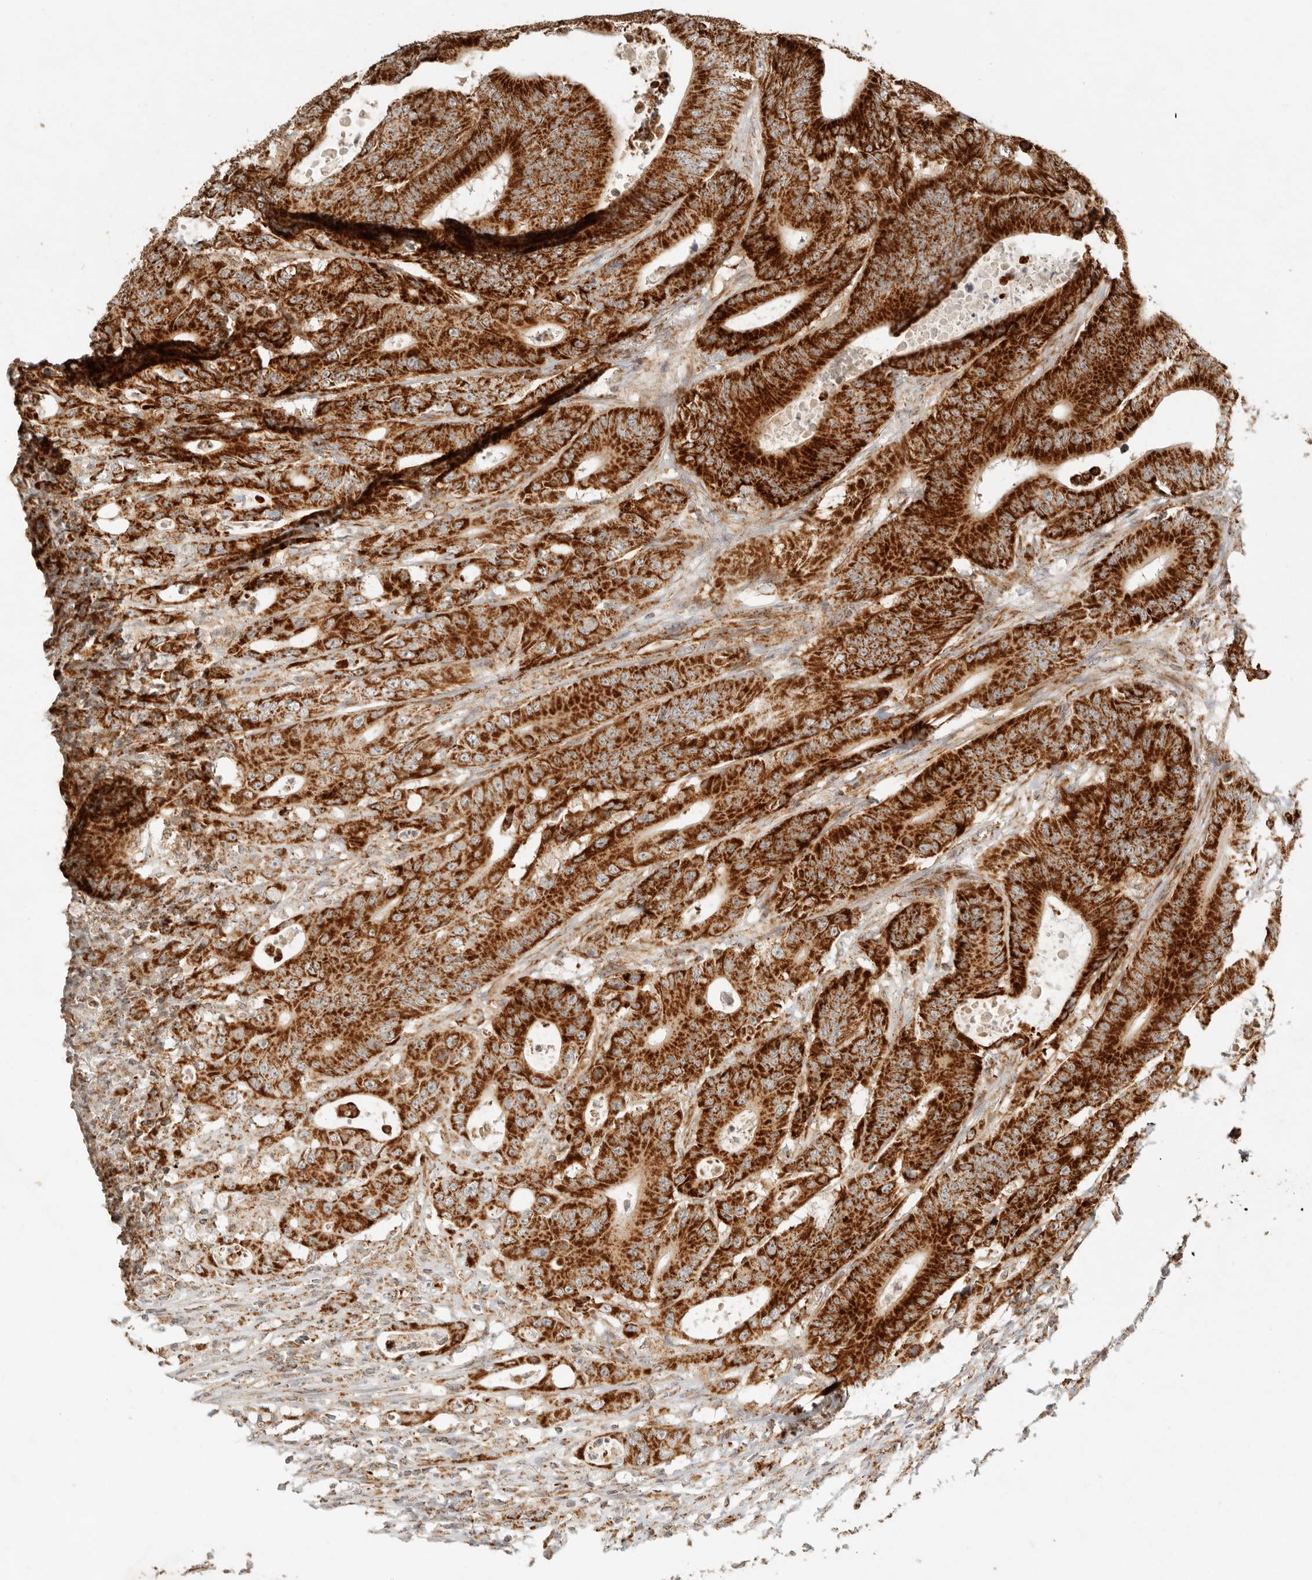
{"staining": {"intensity": "strong", "quantity": ">75%", "location": "cytoplasmic/membranous"}, "tissue": "colorectal cancer", "cell_type": "Tumor cells", "image_type": "cancer", "snomed": [{"axis": "morphology", "description": "Adenocarcinoma, NOS"}, {"axis": "topography", "description": "Colon"}], "caption": "Human colorectal adenocarcinoma stained with a brown dye exhibits strong cytoplasmic/membranous positive positivity in about >75% of tumor cells.", "gene": "MRPL55", "patient": {"sex": "male", "age": 83}}